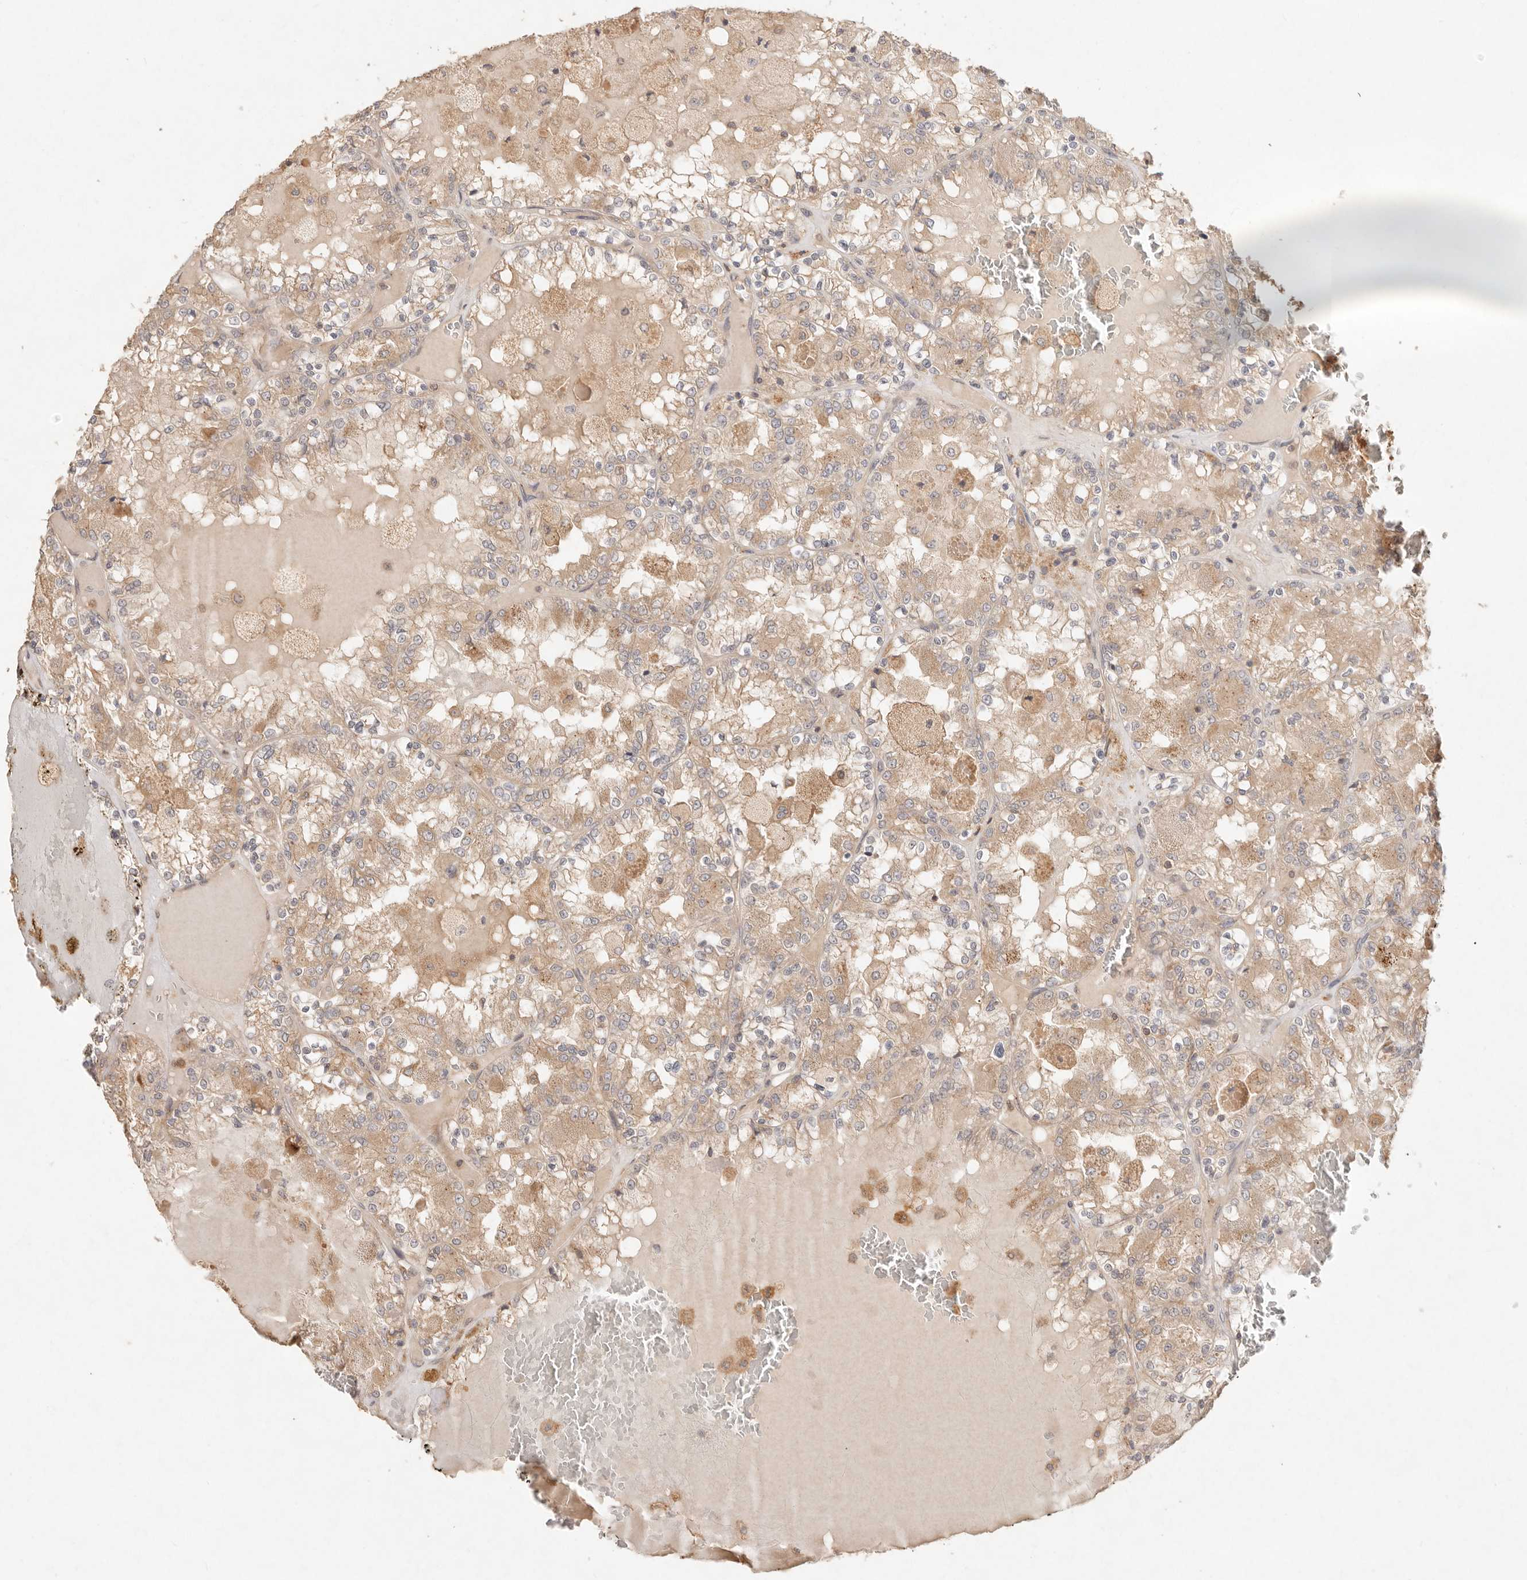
{"staining": {"intensity": "weak", "quantity": ">75%", "location": "cytoplasmic/membranous"}, "tissue": "renal cancer", "cell_type": "Tumor cells", "image_type": "cancer", "snomed": [{"axis": "morphology", "description": "Adenocarcinoma, NOS"}, {"axis": "topography", "description": "Kidney"}], "caption": "IHC histopathology image of renal adenocarcinoma stained for a protein (brown), which reveals low levels of weak cytoplasmic/membranous staining in about >75% of tumor cells.", "gene": "HECTD3", "patient": {"sex": "female", "age": 56}}